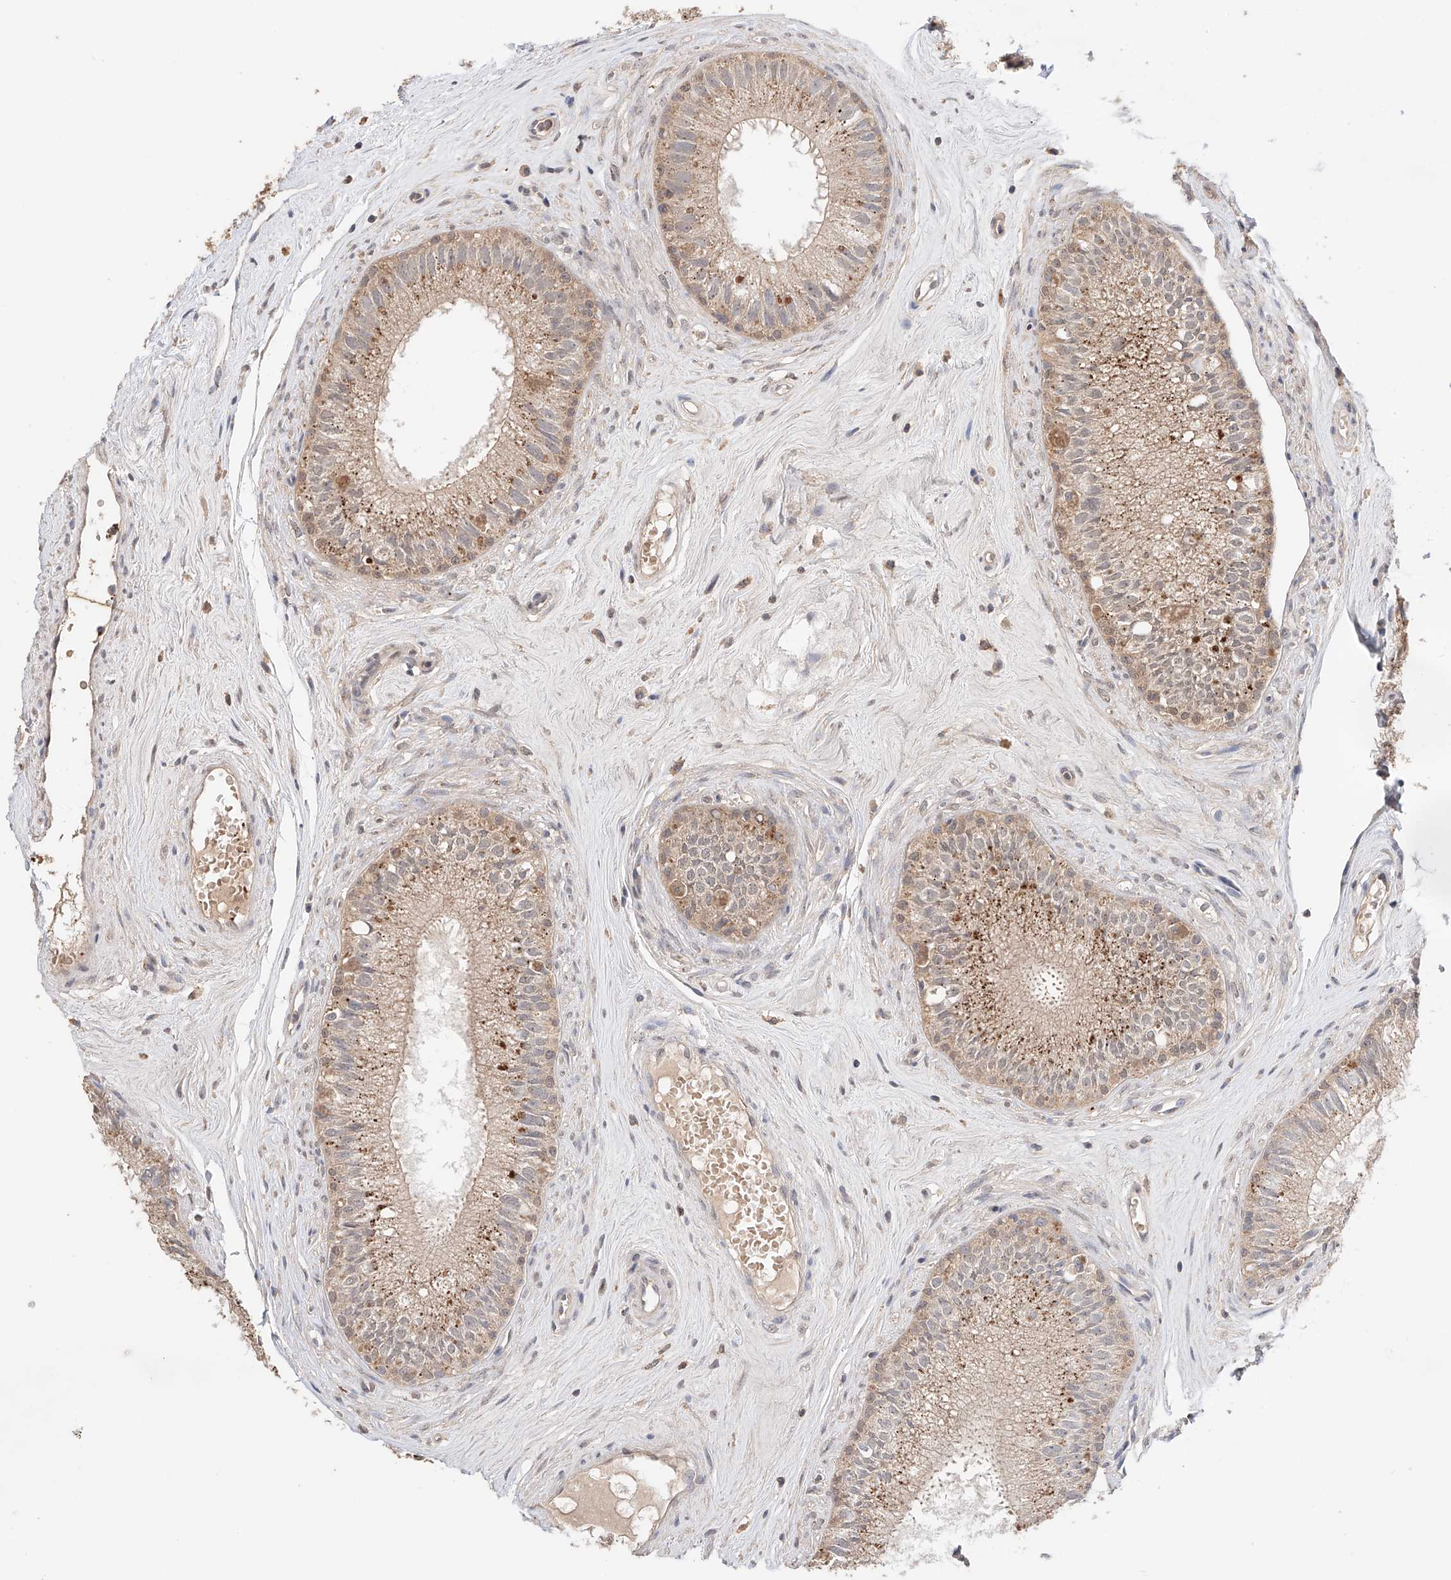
{"staining": {"intensity": "moderate", "quantity": "25%-75%", "location": "cytoplasmic/membranous"}, "tissue": "epididymis", "cell_type": "Glandular cells", "image_type": "normal", "snomed": [{"axis": "morphology", "description": "Normal tissue, NOS"}, {"axis": "topography", "description": "Epididymis"}], "caption": "Moderate cytoplasmic/membranous protein positivity is appreciated in about 25%-75% of glandular cells in epididymis. The staining was performed using DAB to visualize the protein expression in brown, while the nuclei were stained in blue with hematoxylin (Magnification: 20x).", "gene": "ZFHX2", "patient": {"sex": "male", "age": 71}}